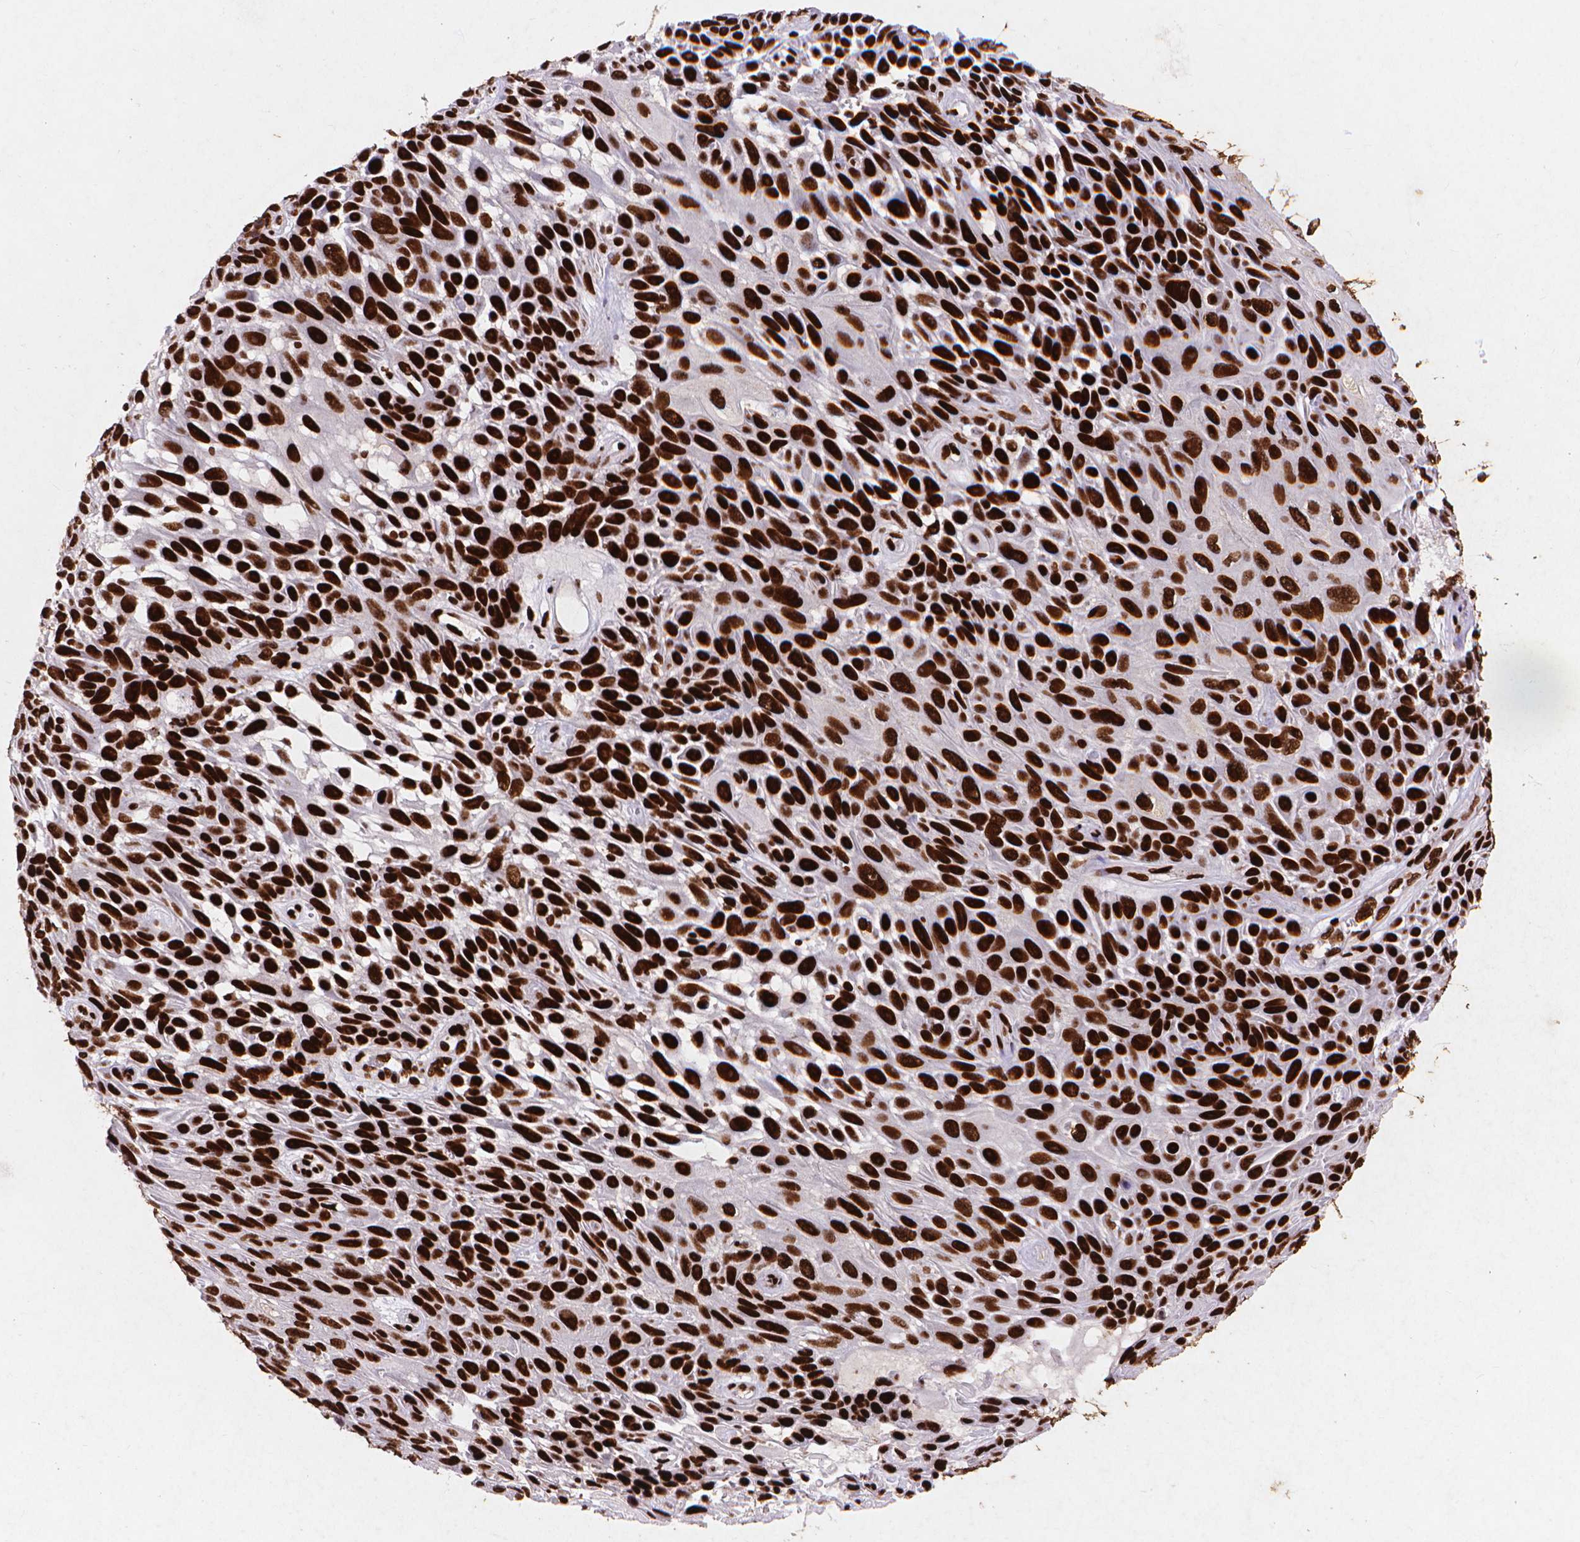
{"staining": {"intensity": "strong", "quantity": ">75%", "location": "nuclear"}, "tissue": "skin cancer", "cell_type": "Tumor cells", "image_type": "cancer", "snomed": [{"axis": "morphology", "description": "Squamous cell carcinoma, NOS"}, {"axis": "topography", "description": "Skin"}], "caption": "Immunohistochemistry (IHC) micrograph of neoplastic tissue: human squamous cell carcinoma (skin) stained using immunohistochemistry (IHC) demonstrates high levels of strong protein expression localized specifically in the nuclear of tumor cells, appearing as a nuclear brown color.", "gene": "CITED2", "patient": {"sex": "male", "age": 82}}